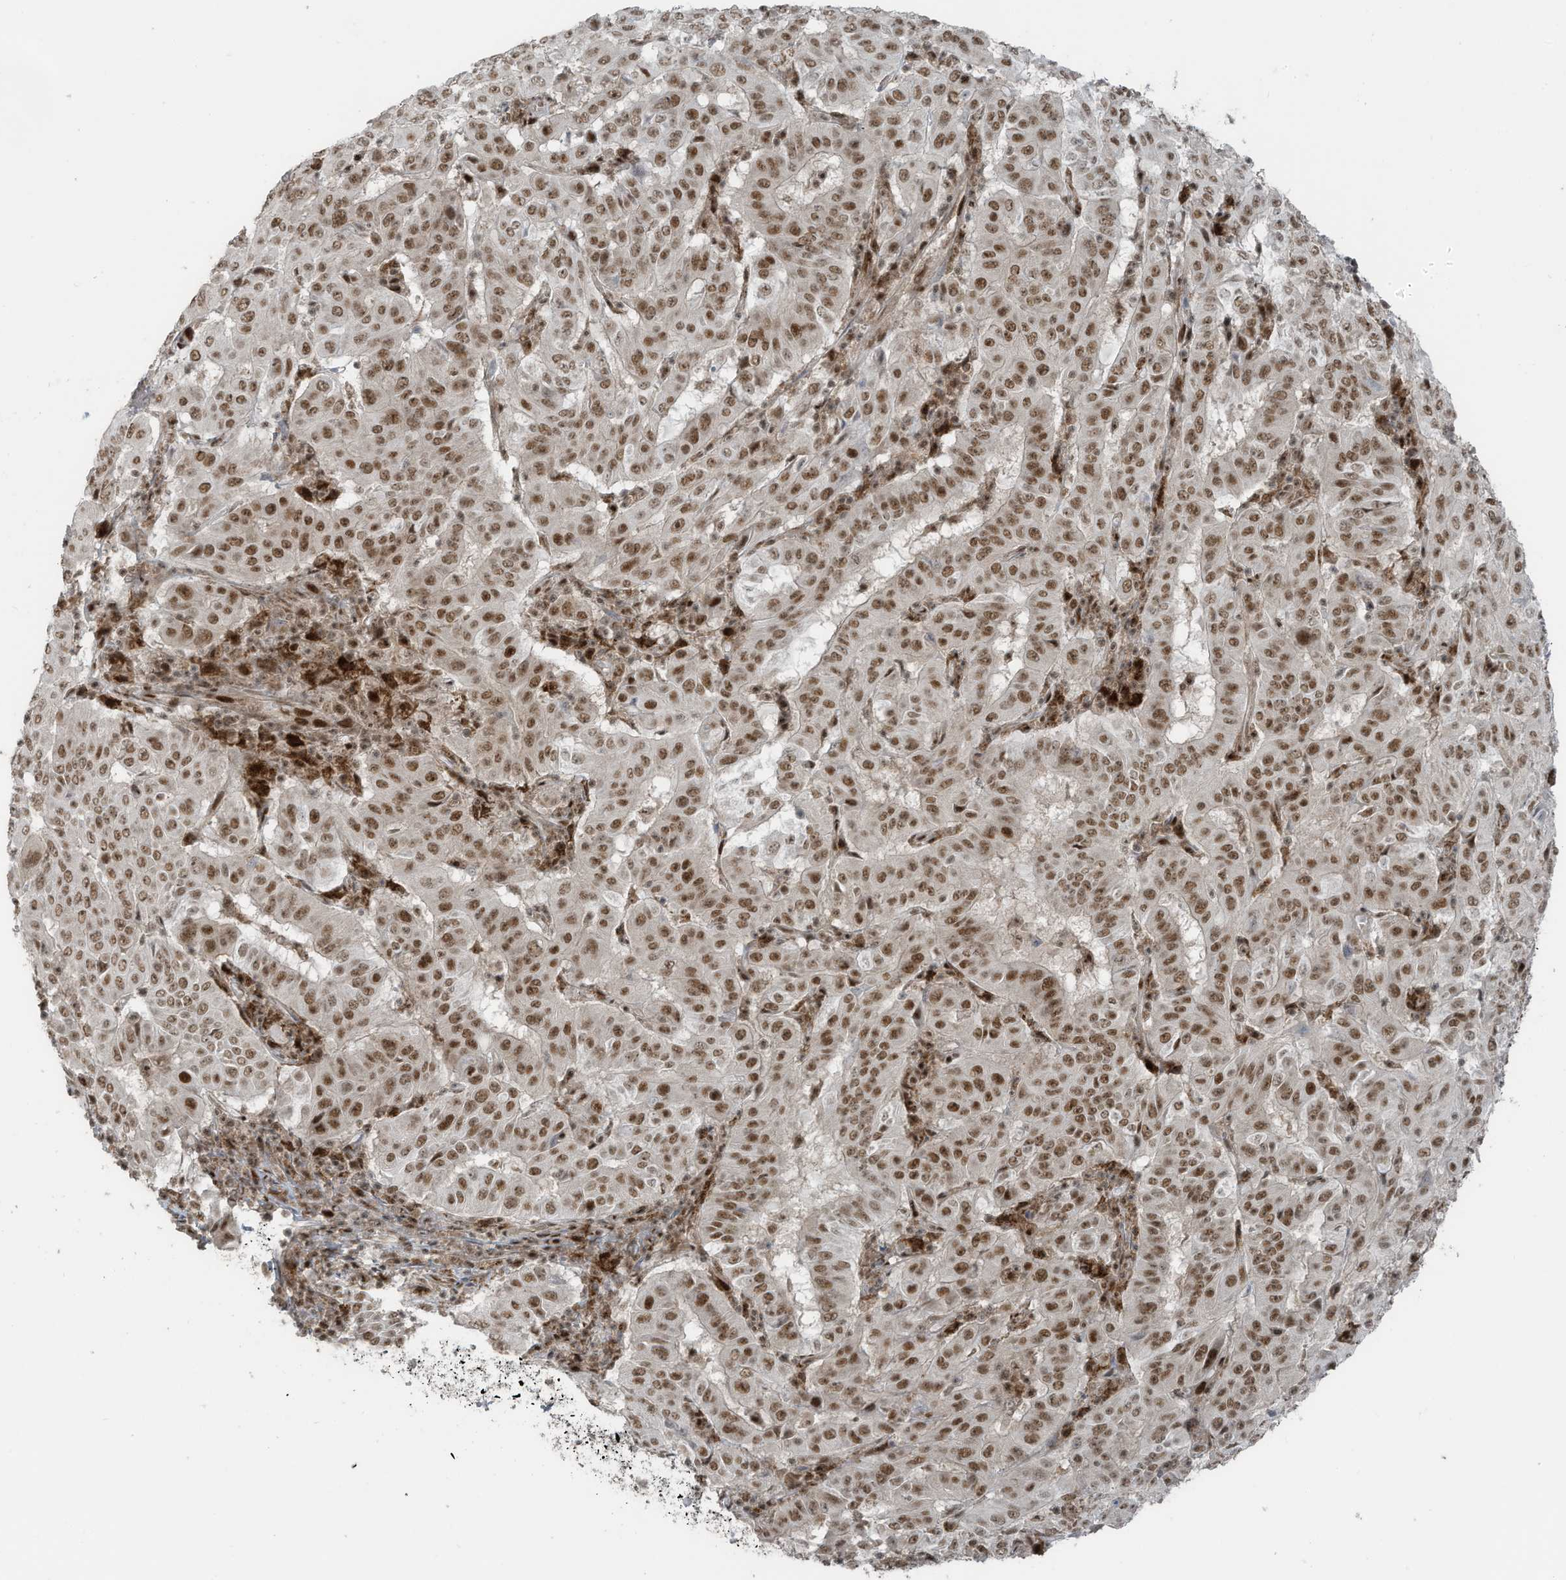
{"staining": {"intensity": "moderate", "quantity": ">75%", "location": "nuclear"}, "tissue": "pancreatic cancer", "cell_type": "Tumor cells", "image_type": "cancer", "snomed": [{"axis": "morphology", "description": "Adenocarcinoma, NOS"}, {"axis": "topography", "description": "Pancreas"}], "caption": "An immunohistochemistry image of neoplastic tissue is shown. Protein staining in brown shows moderate nuclear positivity in pancreatic cancer (adenocarcinoma) within tumor cells. Nuclei are stained in blue.", "gene": "PCNP", "patient": {"sex": "male", "age": 63}}